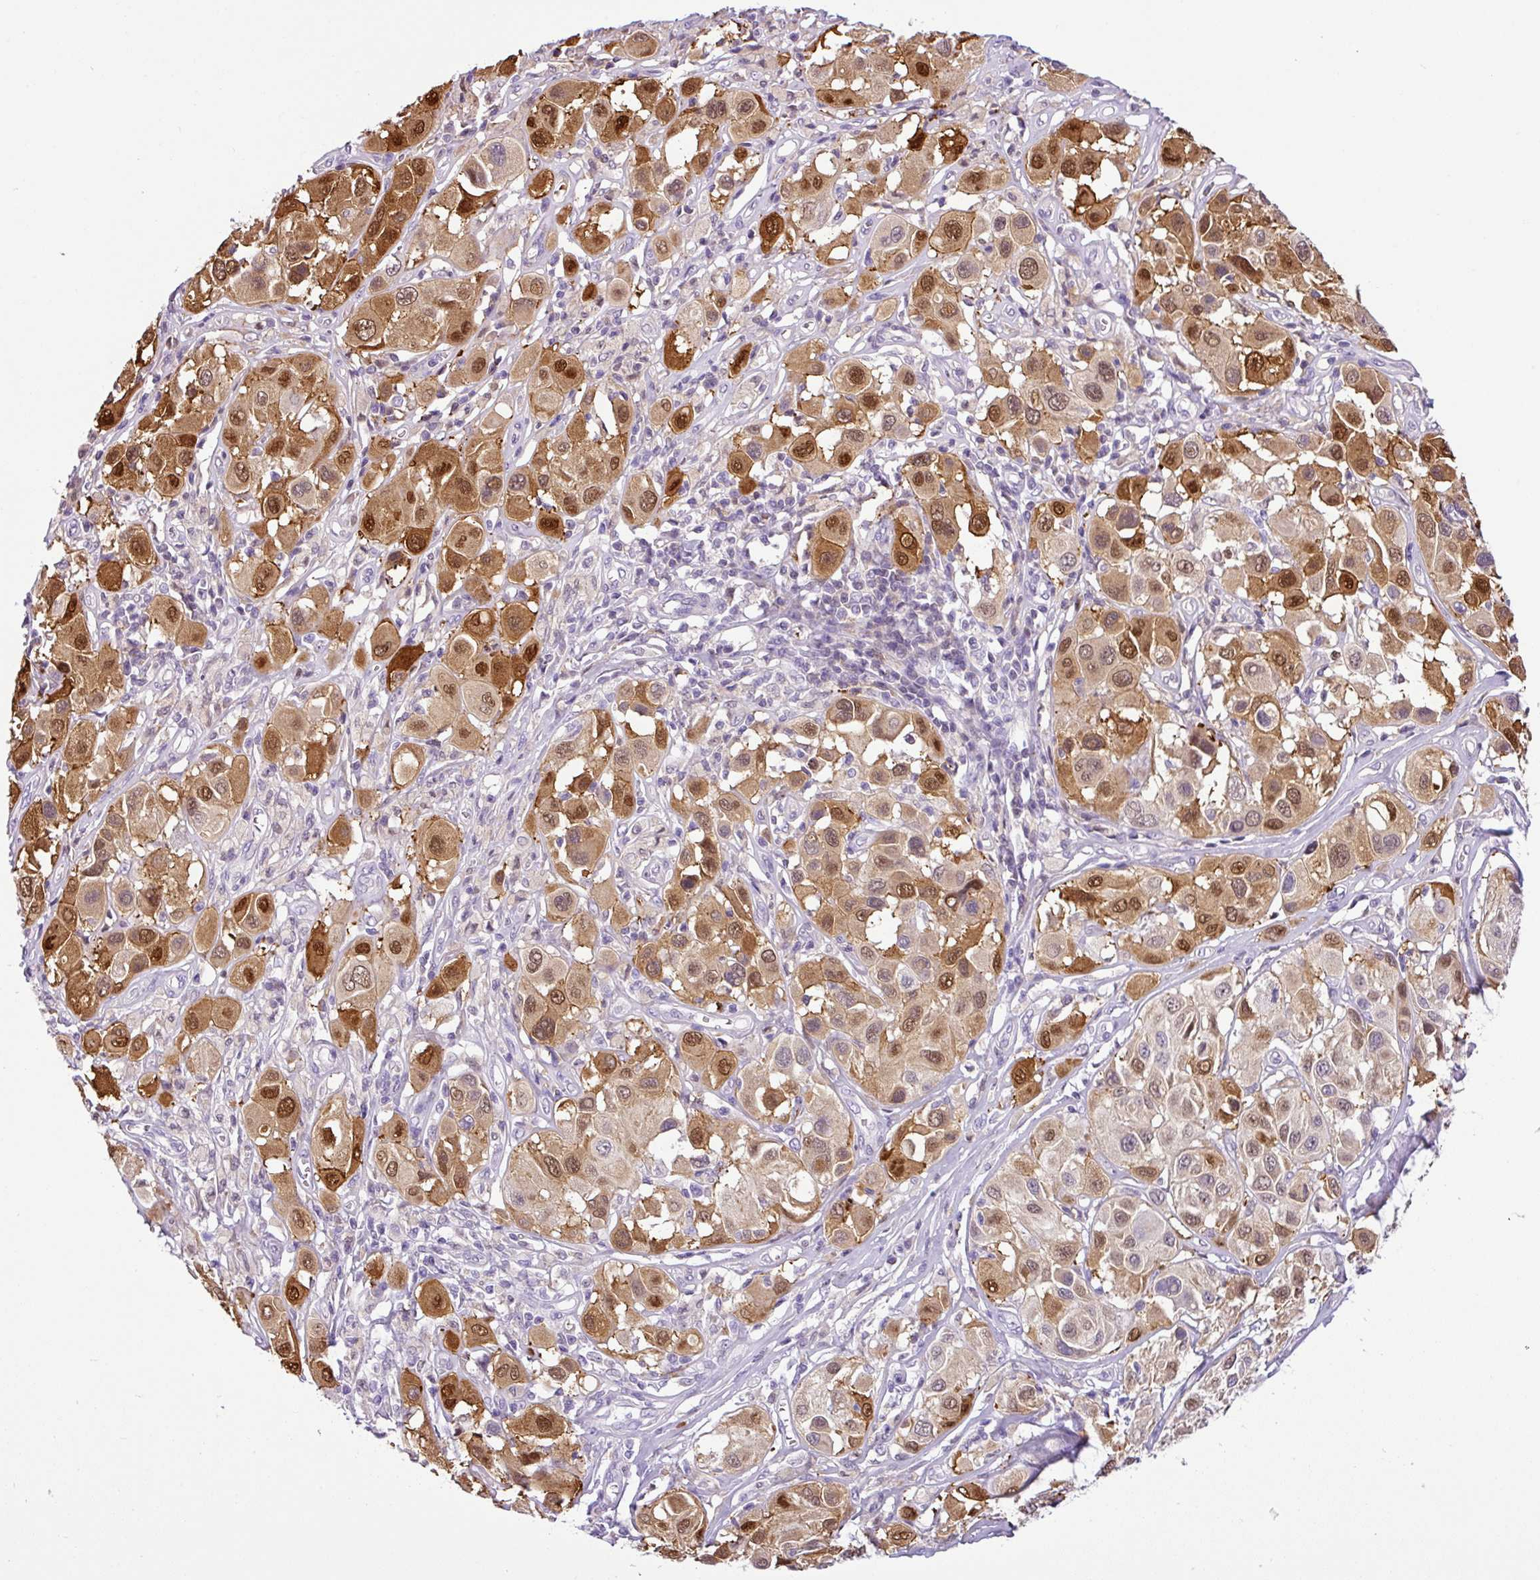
{"staining": {"intensity": "strong", "quantity": ">75%", "location": "cytoplasmic/membranous,nuclear"}, "tissue": "melanoma", "cell_type": "Tumor cells", "image_type": "cancer", "snomed": [{"axis": "morphology", "description": "Malignant melanoma, Metastatic site"}, {"axis": "topography", "description": "Skin"}], "caption": "Protein expression analysis of human malignant melanoma (metastatic site) reveals strong cytoplasmic/membranous and nuclear expression in about >75% of tumor cells.", "gene": "HMCN2", "patient": {"sex": "male", "age": 41}}